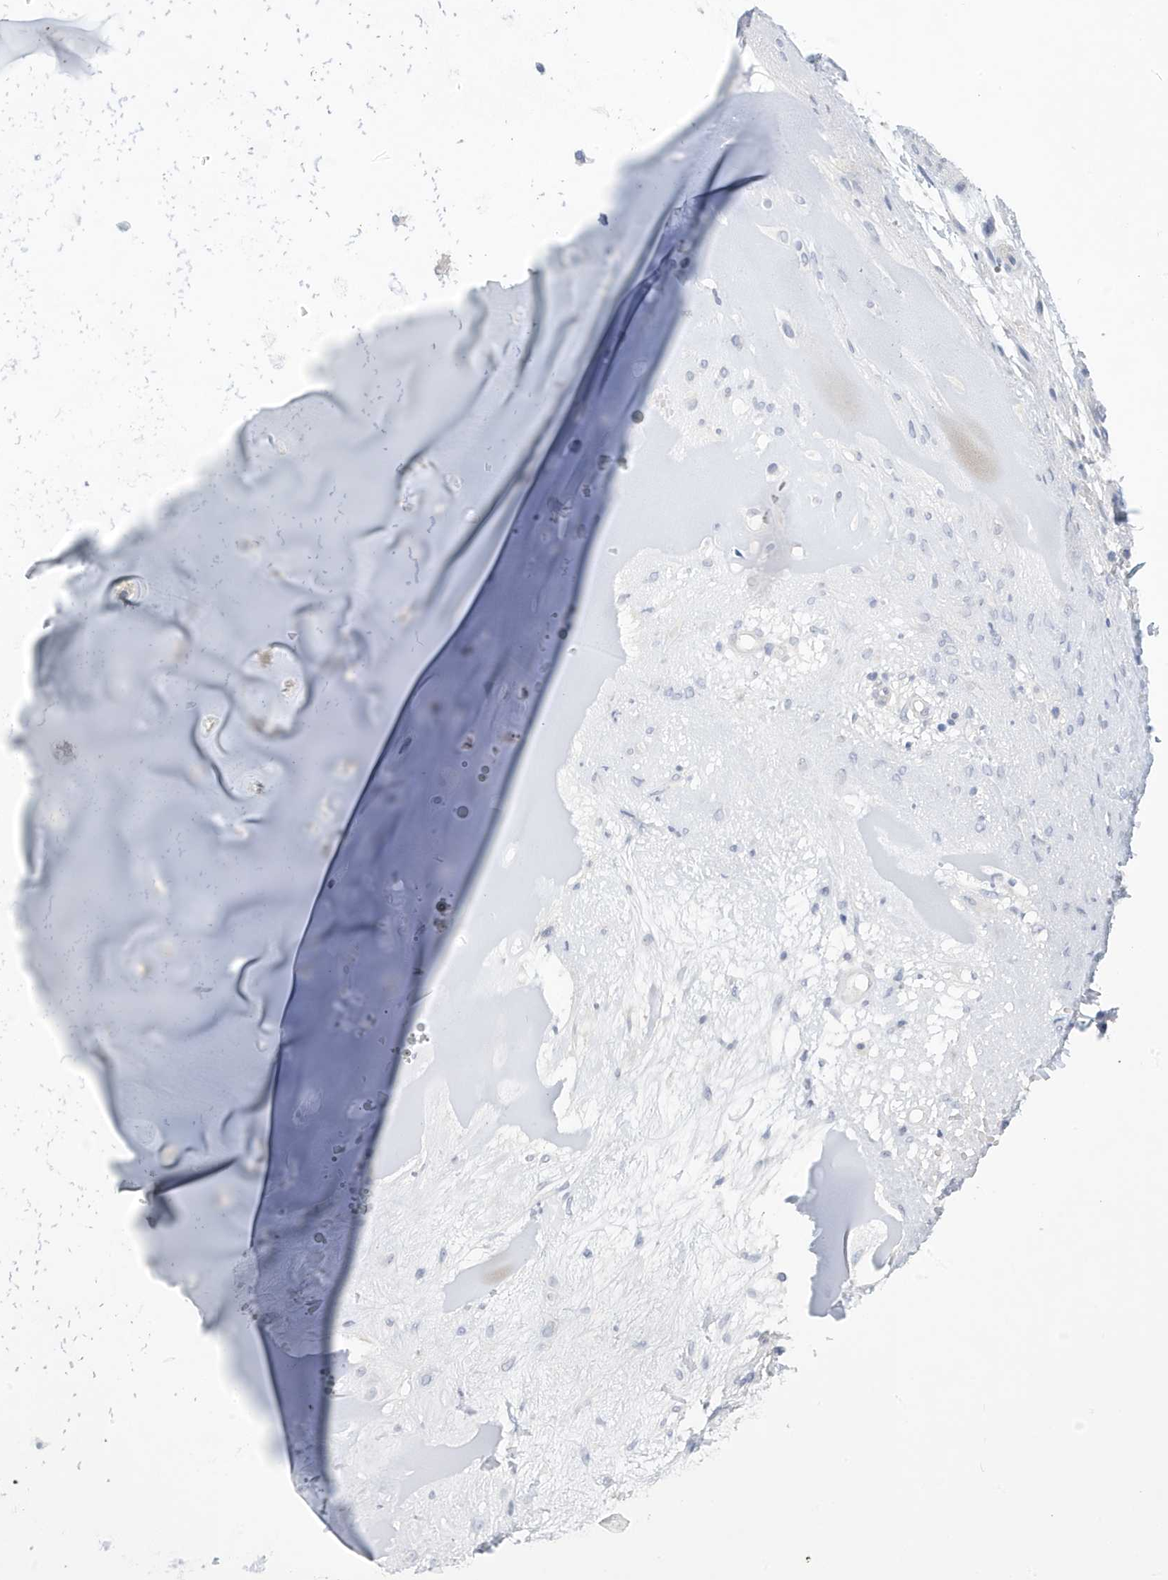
{"staining": {"intensity": "negative", "quantity": "none", "location": "none"}, "tissue": "adipose tissue", "cell_type": "Adipocytes", "image_type": "normal", "snomed": [{"axis": "morphology", "description": "Normal tissue, NOS"}, {"axis": "morphology", "description": "Basal cell carcinoma"}, {"axis": "topography", "description": "Cartilage tissue"}, {"axis": "topography", "description": "Nasopharynx"}, {"axis": "topography", "description": "Oral tissue"}], "caption": "This is an IHC image of unremarkable adipose tissue. There is no positivity in adipocytes.", "gene": "VTA1", "patient": {"sex": "female", "age": 77}}